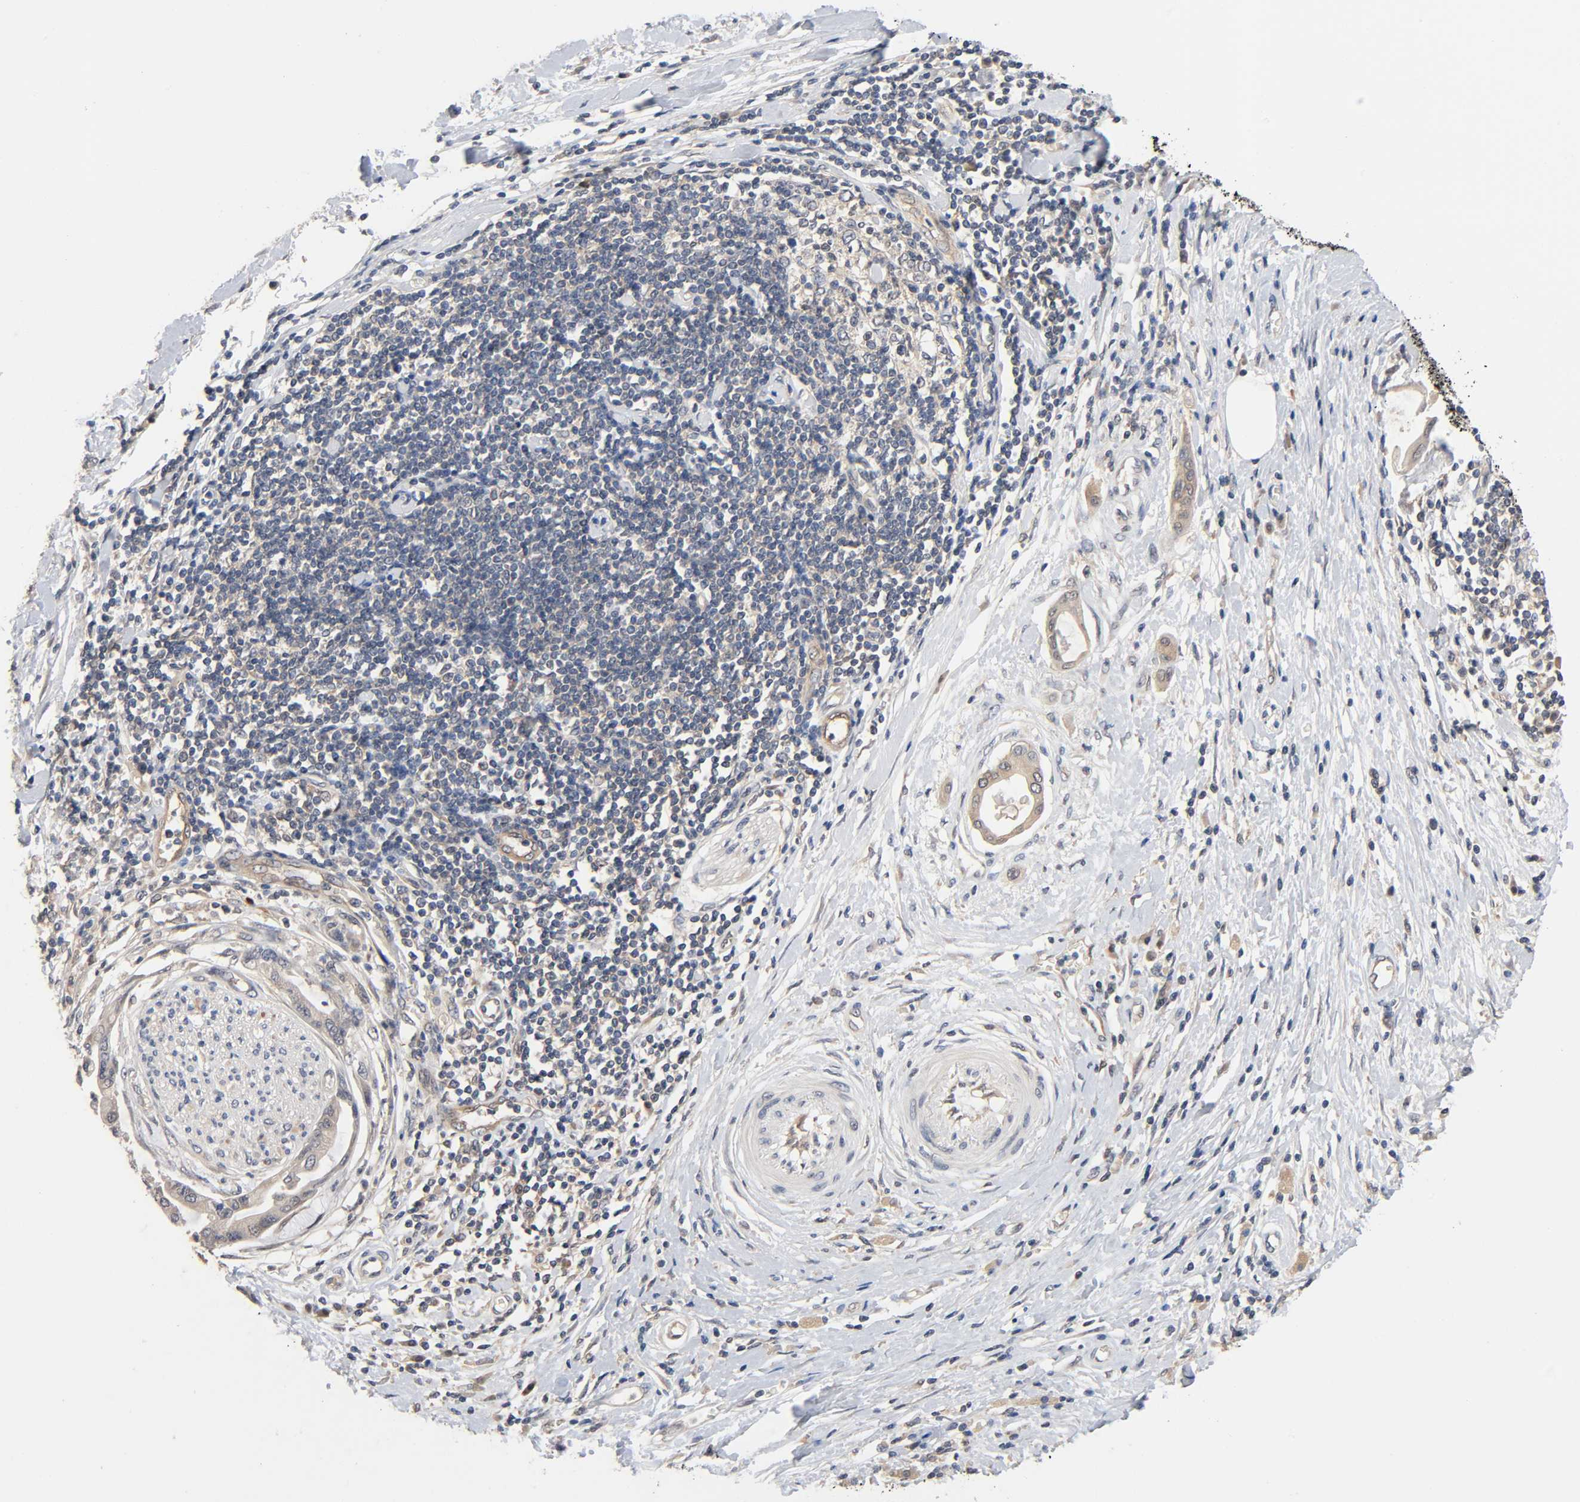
{"staining": {"intensity": "weak", "quantity": ">75%", "location": "cytoplasmic/membranous"}, "tissue": "pancreatic cancer", "cell_type": "Tumor cells", "image_type": "cancer", "snomed": [{"axis": "morphology", "description": "Adenocarcinoma, NOS"}, {"axis": "morphology", "description": "Adenocarcinoma, metastatic, NOS"}, {"axis": "topography", "description": "Lymph node"}, {"axis": "topography", "description": "Pancreas"}, {"axis": "topography", "description": "Duodenum"}], "caption": "Brown immunohistochemical staining in human pancreatic cancer (adenocarcinoma) displays weak cytoplasmic/membranous staining in about >75% of tumor cells.", "gene": "PRKAB1", "patient": {"sex": "female", "age": 64}}